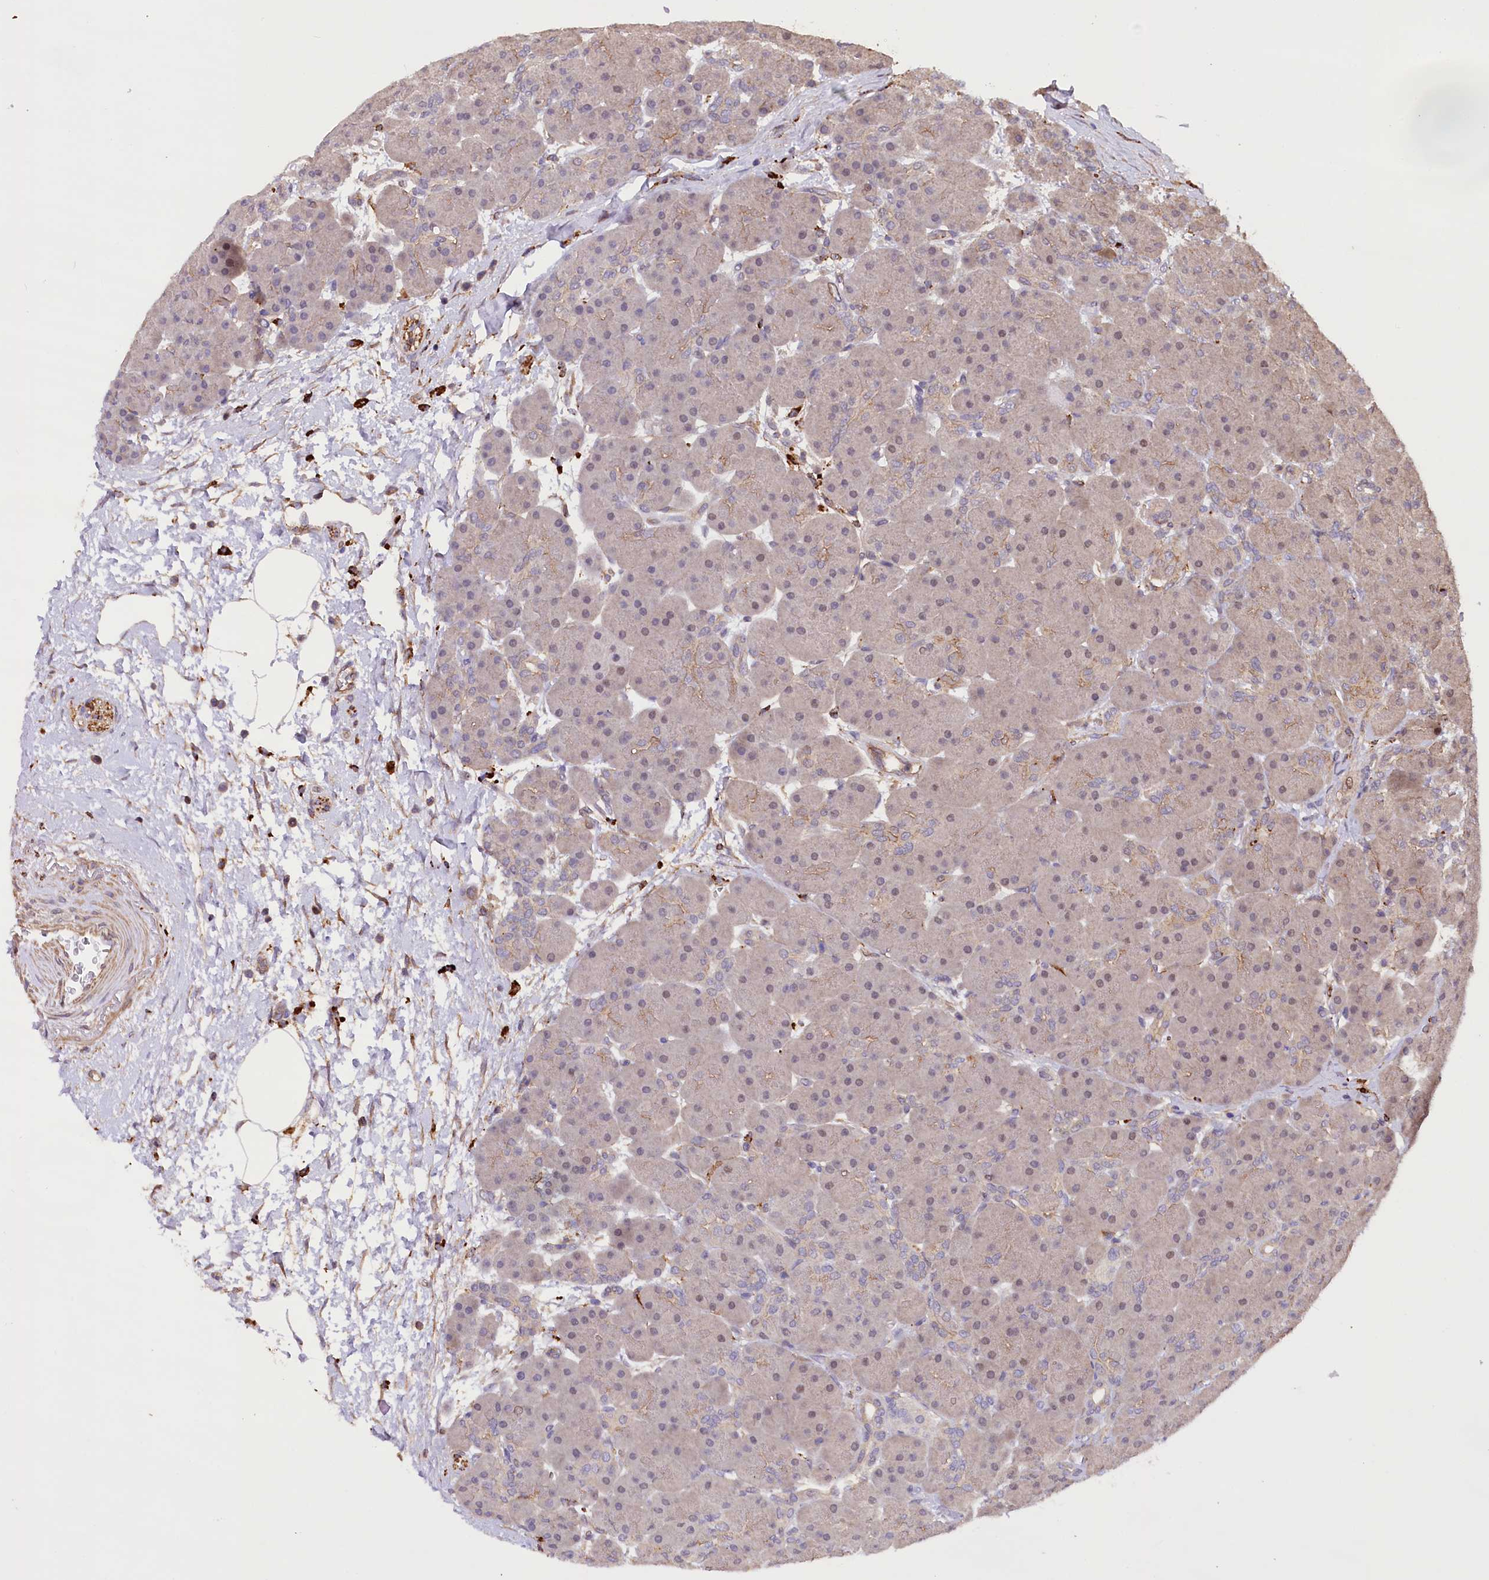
{"staining": {"intensity": "weak", "quantity": "25%-75%", "location": "cytoplasmic/membranous,nuclear"}, "tissue": "pancreas", "cell_type": "Exocrine glandular cells", "image_type": "normal", "snomed": [{"axis": "morphology", "description": "Normal tissue, NOS"}, {"axis": "topography", "description": "Pancreas"}], "caption": "Protein expression analysis of normal human pancreas reveals weak cytoplasmic/membranous,nuclear expression in approximately 25%-75% of exocrine glandular cells. The protein is stained brown, and the nuclei are stained in blue (DAB IHC with brightfield microscopy, high magnification).", "gene": "DPP3", "patient": {"sex": "male", "age": 66}}